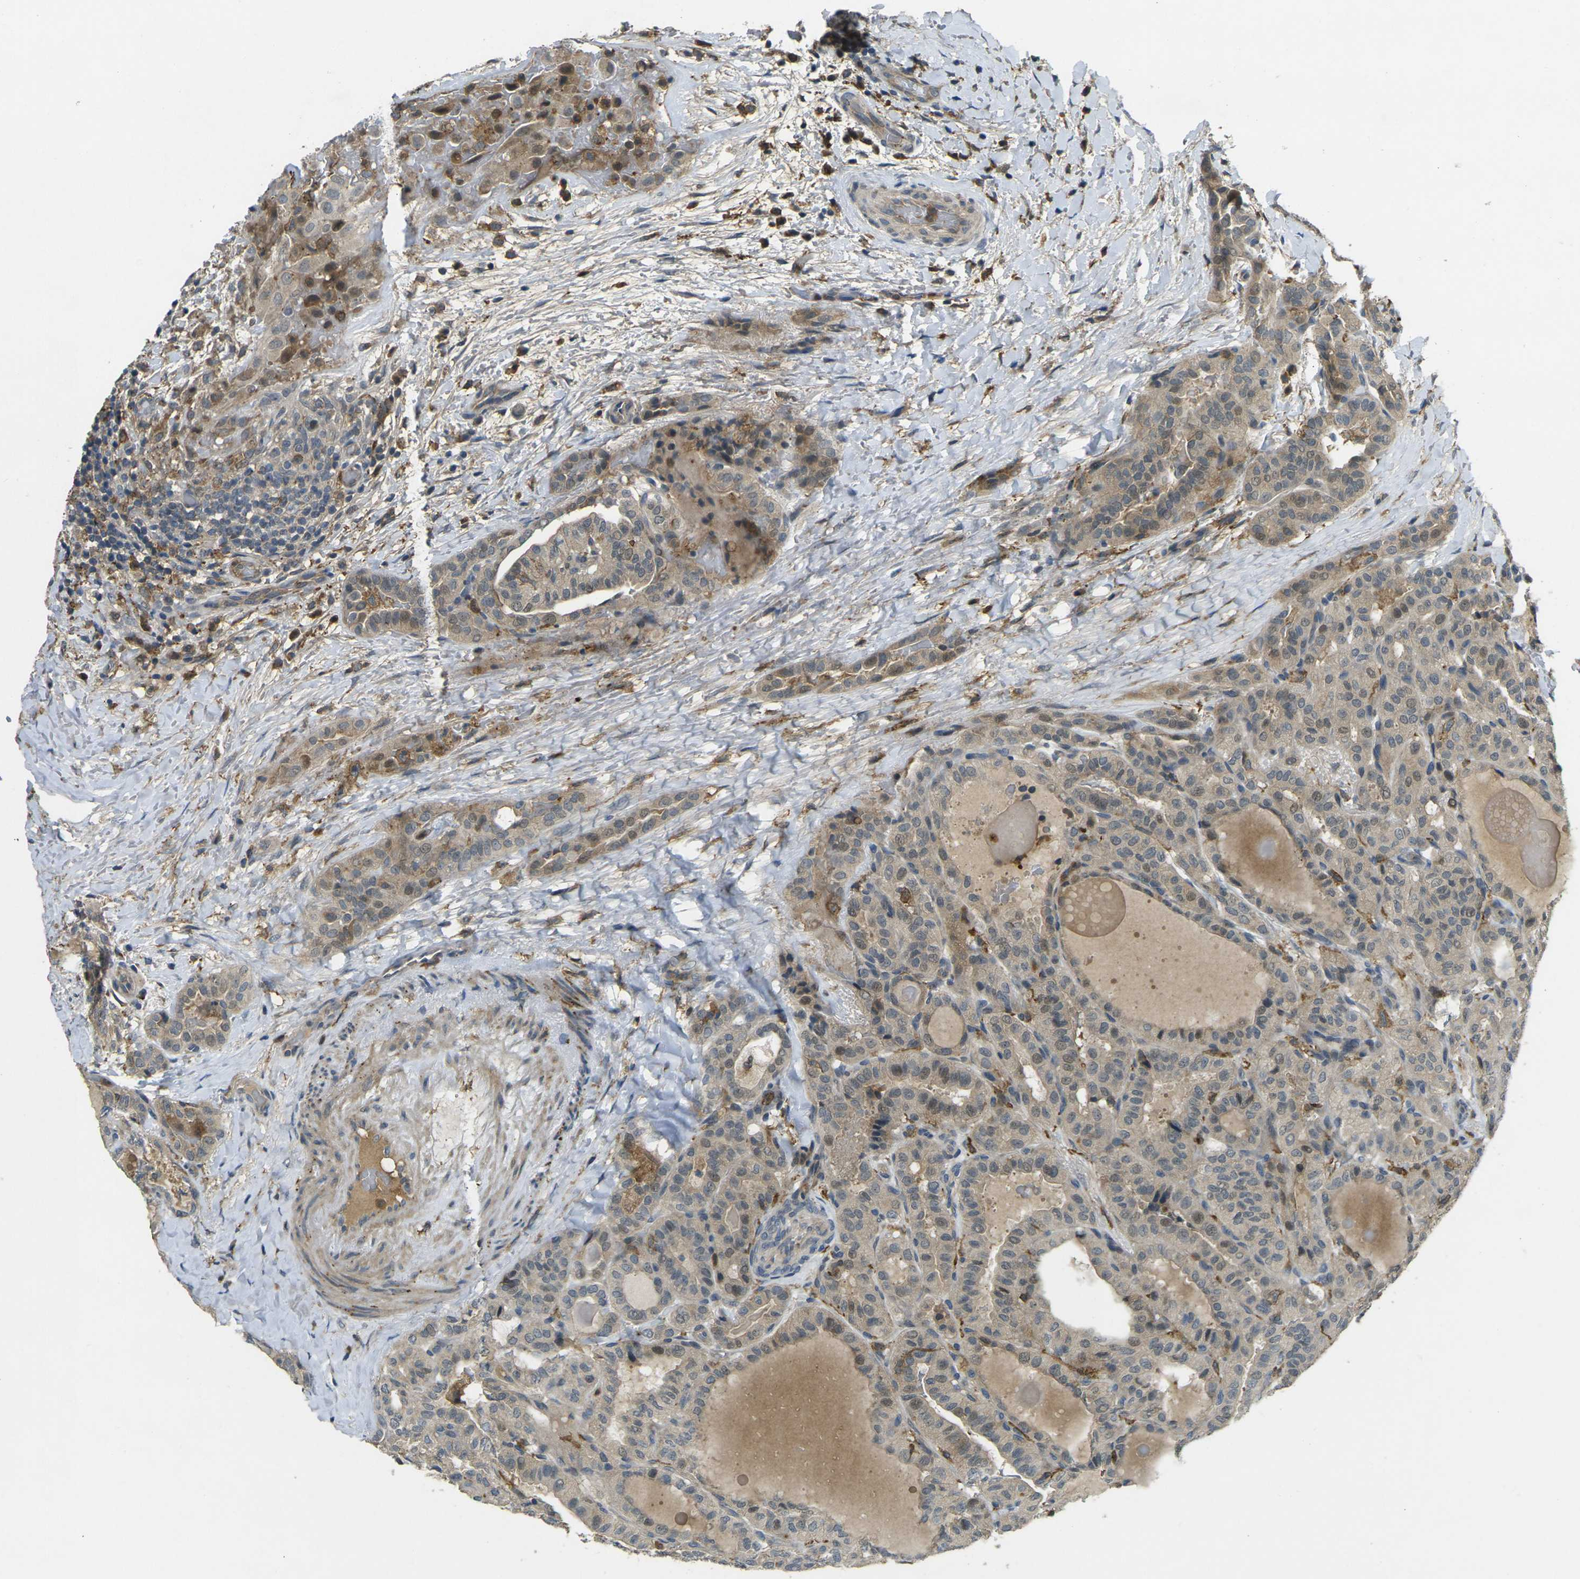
{"staining": {"intensity": "weak", "quantity": ">75%", "location": "cytoplasmic/membranous,nuclear"}, "tissue": "thyroid cancer", "cell_type": "Tumor cells", "image_type": "cancer", "snomed": [{"axis": "morphology", "description": "Papillary adenocarcinoma, NOS"}, {"axis": "topography", "description": "Thyroid gland"}], "caption": "Thyroid papillary adenocarcinoma stained with DAB (3,3'-diaminobenzidine) immunohistochemistry exhibits low levels of weak cytoplasmic/membranous and nuclear staining in approximately >75% of tumor cells.", "gene": "PIGL", "patient": {"sex": "male", "age": 77}}